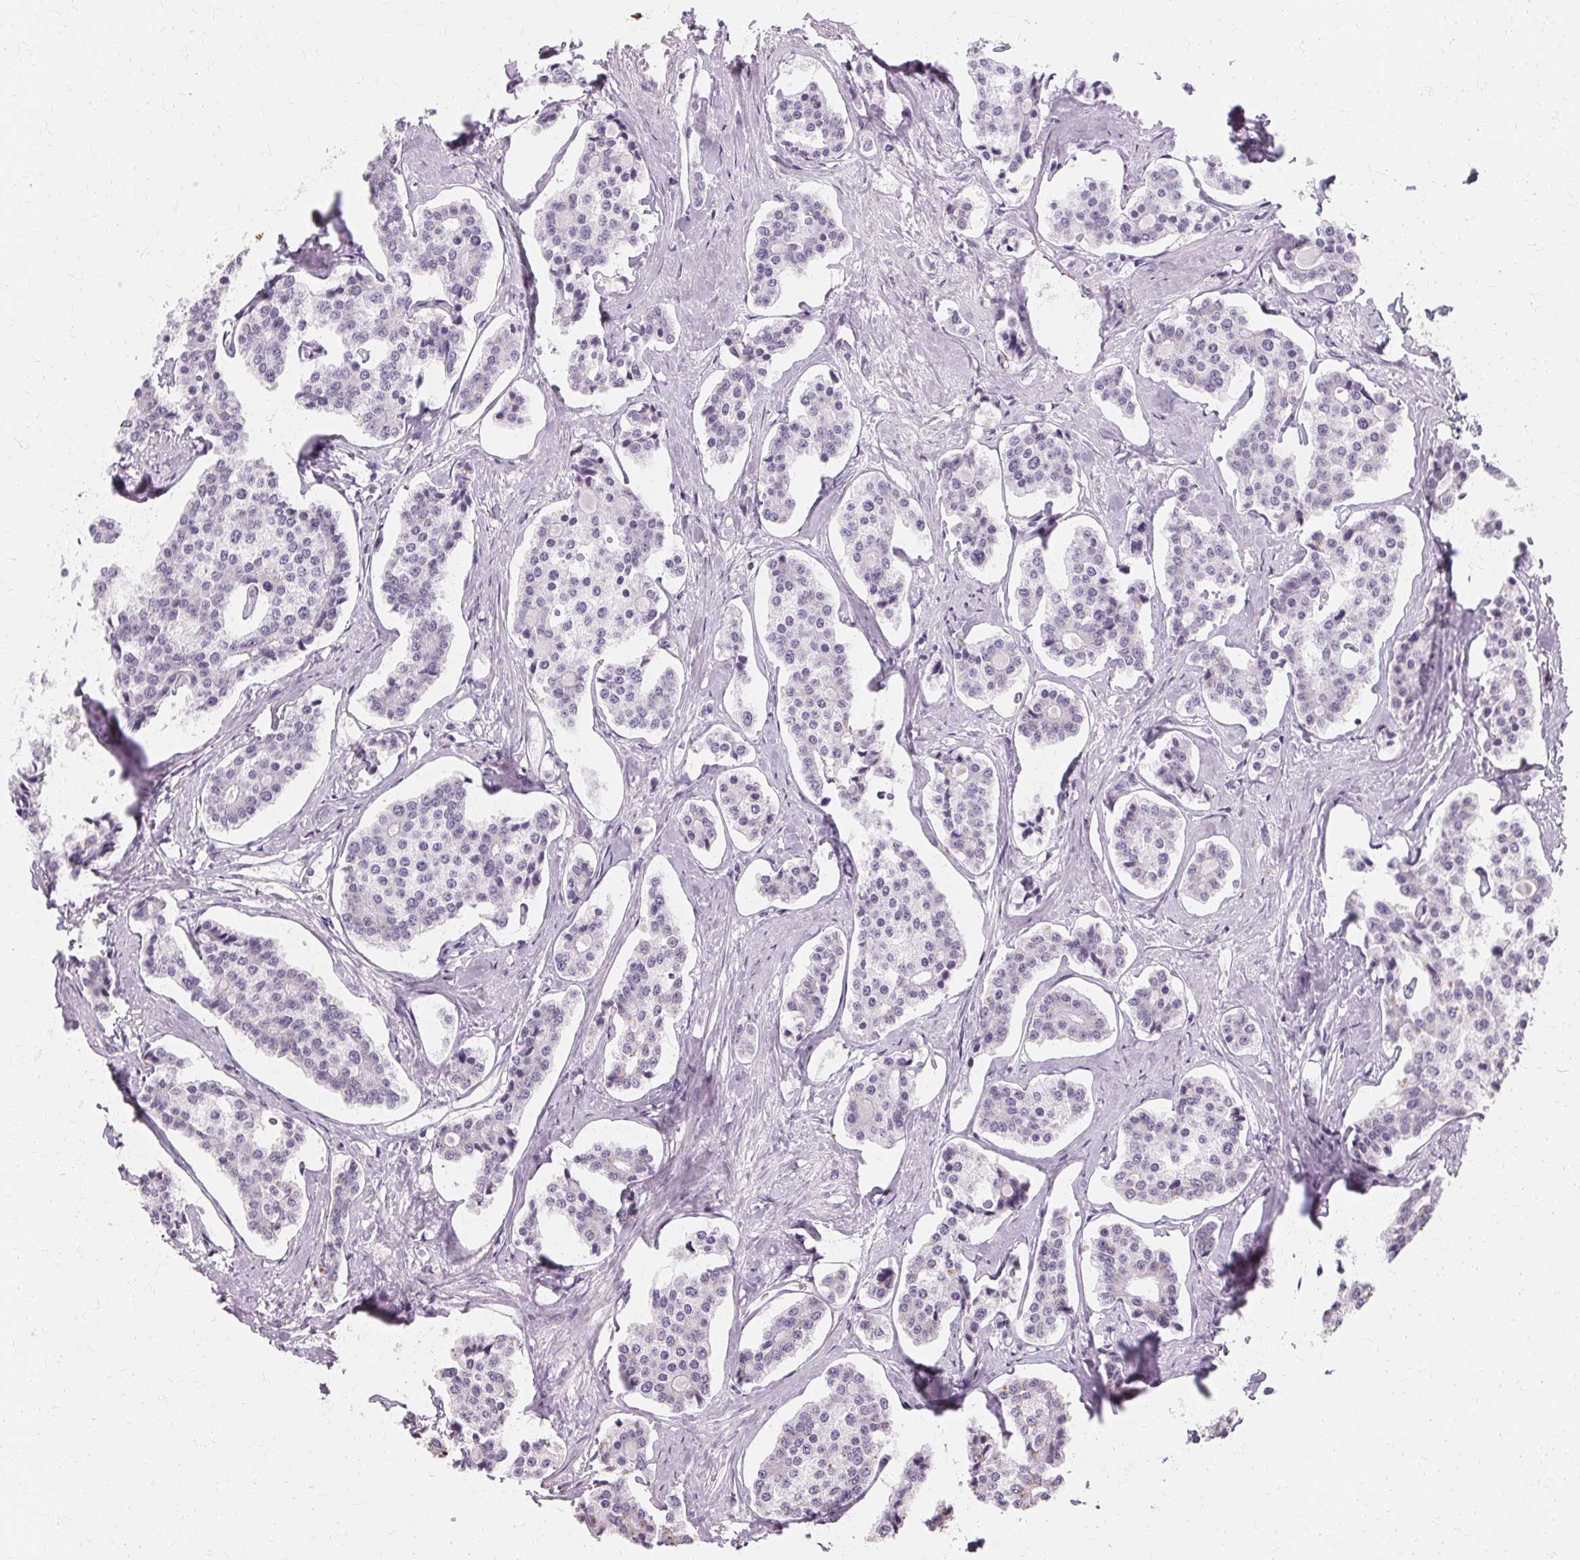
{"staining": {"intensity": "negative", "quantity": "none", "location": "none"}, "tissue": "carcinoid", "cell_type": "Tumor cells", "image_type": "cancer", "snomed": [{"axis": "morphology", "description": "Carcinoid, malignant, NOS"}, {"axis": "topography", "description": "Small intestine"}], "caption": "Carcinoid (malignant) stained for a protein using immunohistochemistry (IHC) reveals no staining tumor cells.", "gene": "KRT6C", "patient": {"sex": "female", "age": 65}}